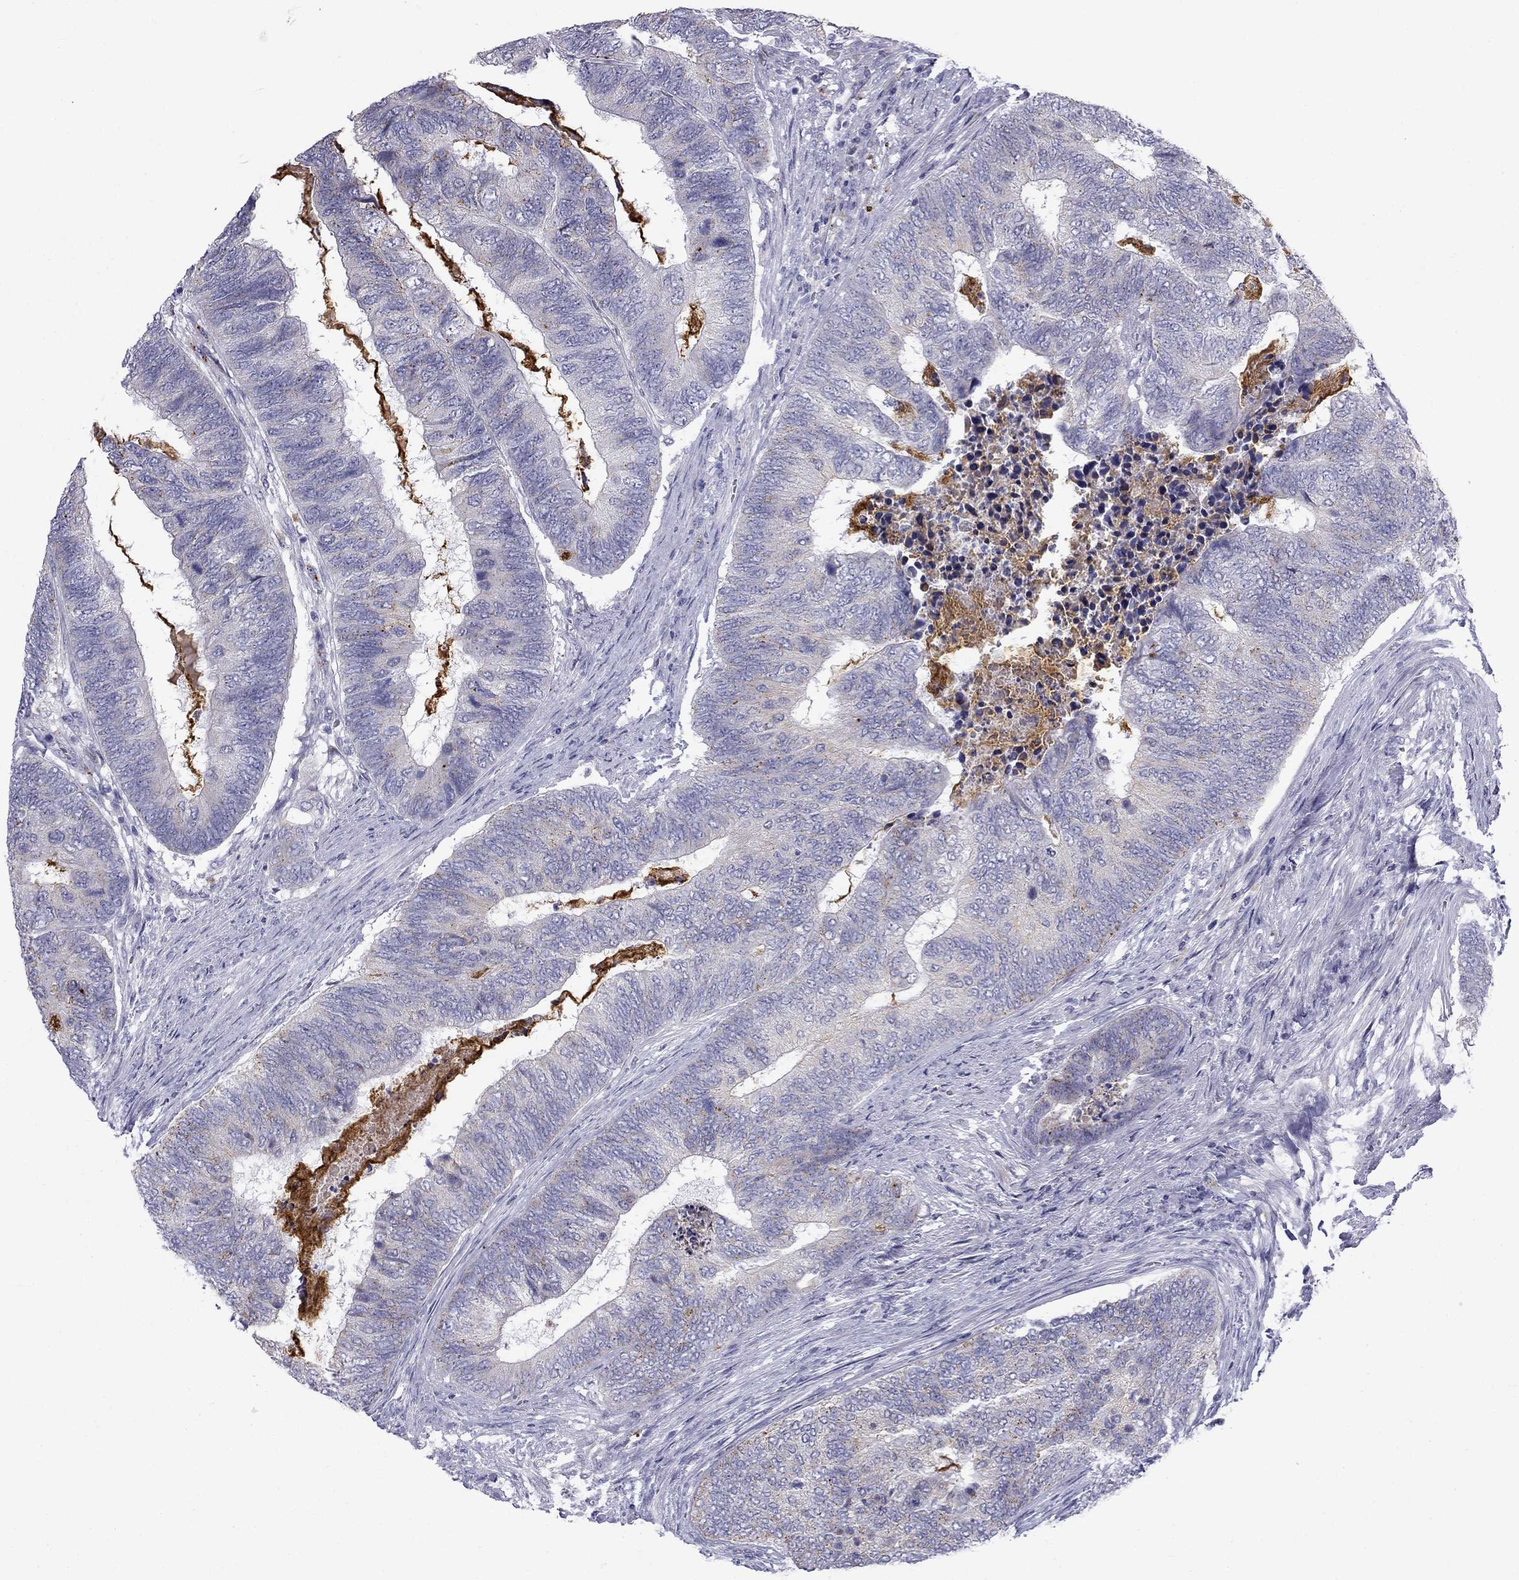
{"staining": {"intensity": "weak", "quantity": "<25%", "location": "cytoplasmic/membranous"}, "tissue": "colorectal cancer", "cell_type": "Tumor cells", "image_type": "cancer", "snomed": [{"axis": "morphology", "description": "Adenocarcinoma, NOS"}, {"axis": "topography", "description": "Colon"}], "caption": "Histopathology image shows no protein positivity in tumor cells of colorectal adenocarcinoma tissue.", "gene": "CLPSL2", "patient": {"sex": "female", "age": 67}}